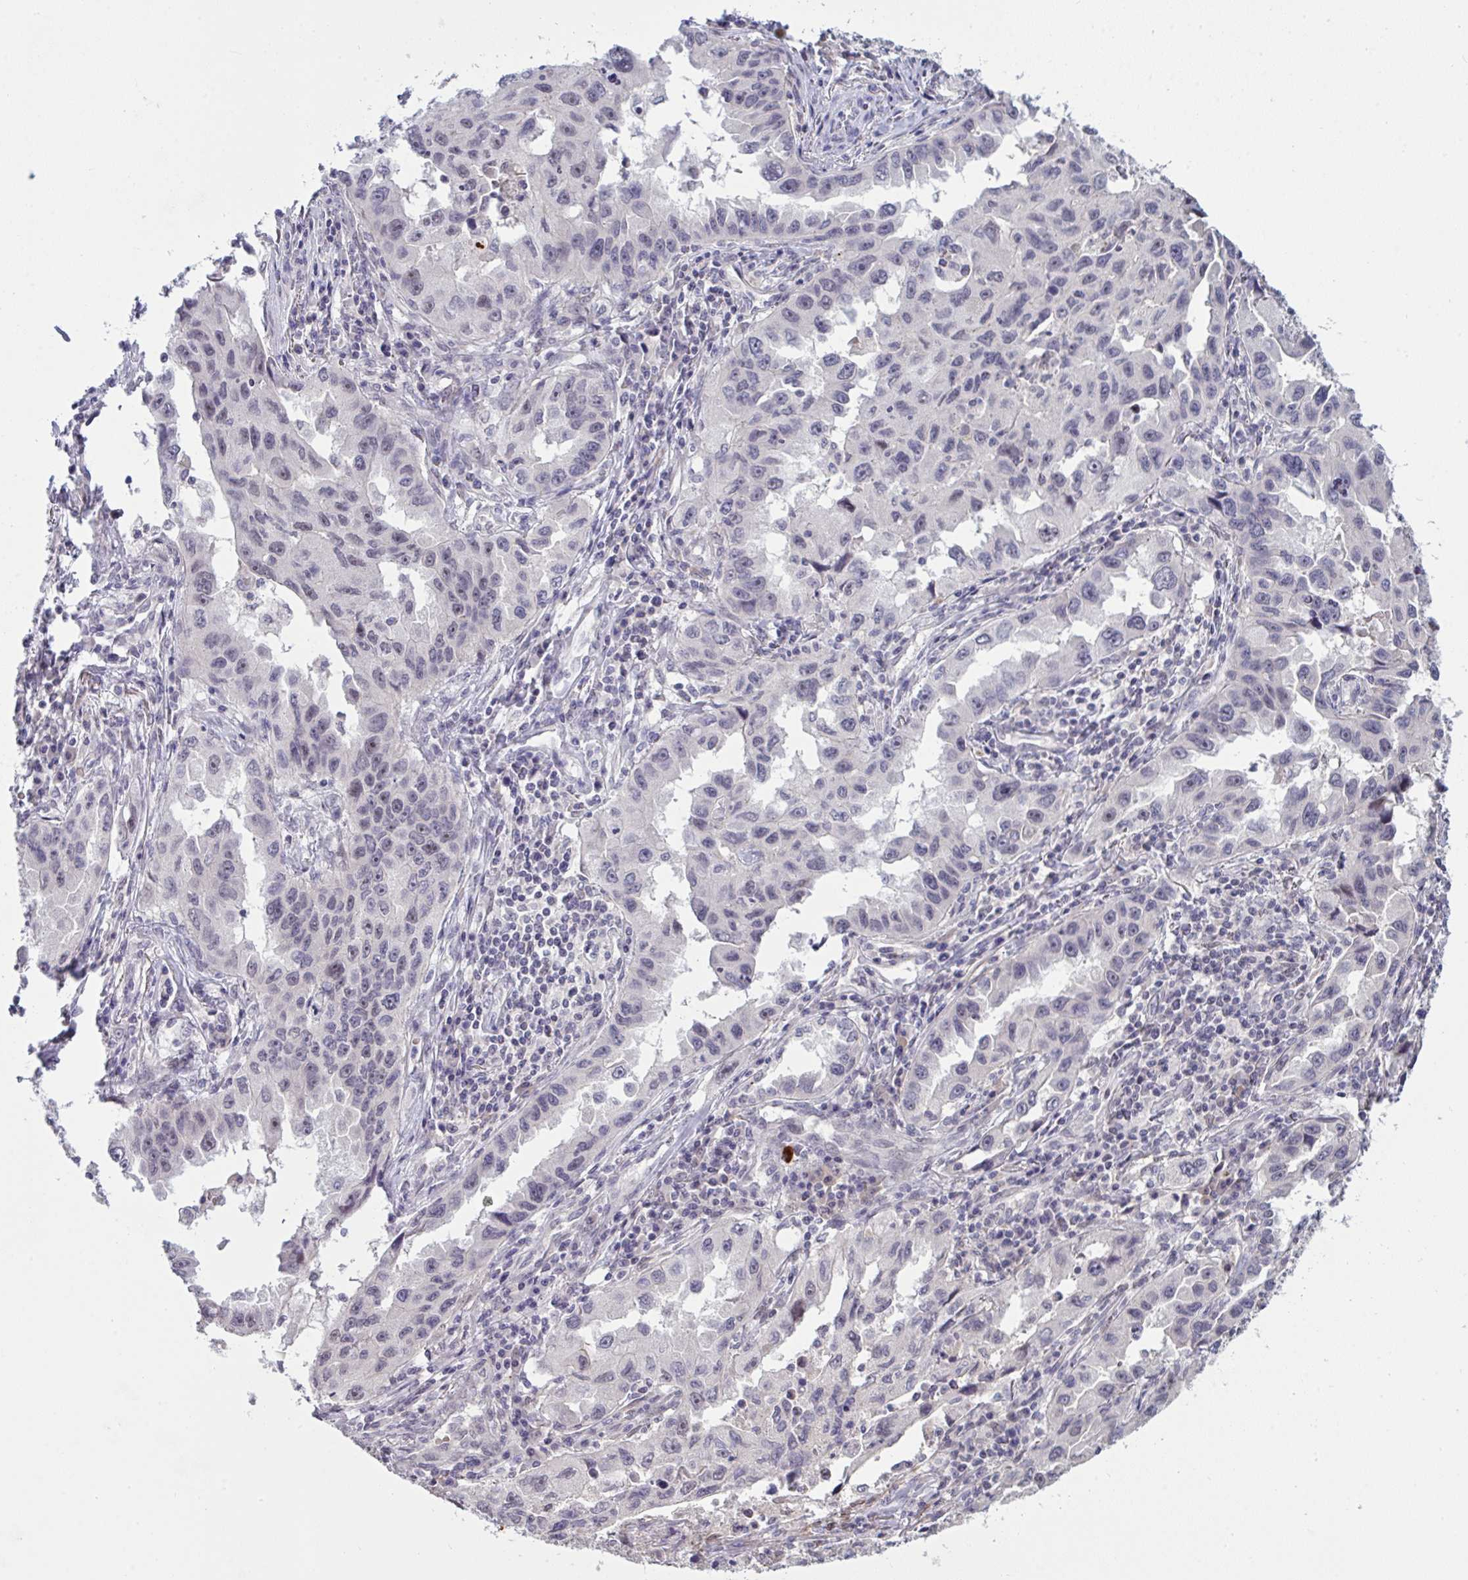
{"staining": {"intensity": "negative", "quantity": "none", "location": "none"}, "tissue": "lung cancer", "cell_type": "Tumor cells", "image_type": "cancer", "snomed": [{"axis": "morphology", "description": "Adenocarcinoma, NOS"}, {"axis": "topography", "description": "Lung"}], "caption": "This is an immunohistochemistry image of lung adenocarcinoma. There is no positivity in tumor cells.", "gene": "ZNF784", "patient": {"sex": "female", "age": 73}}